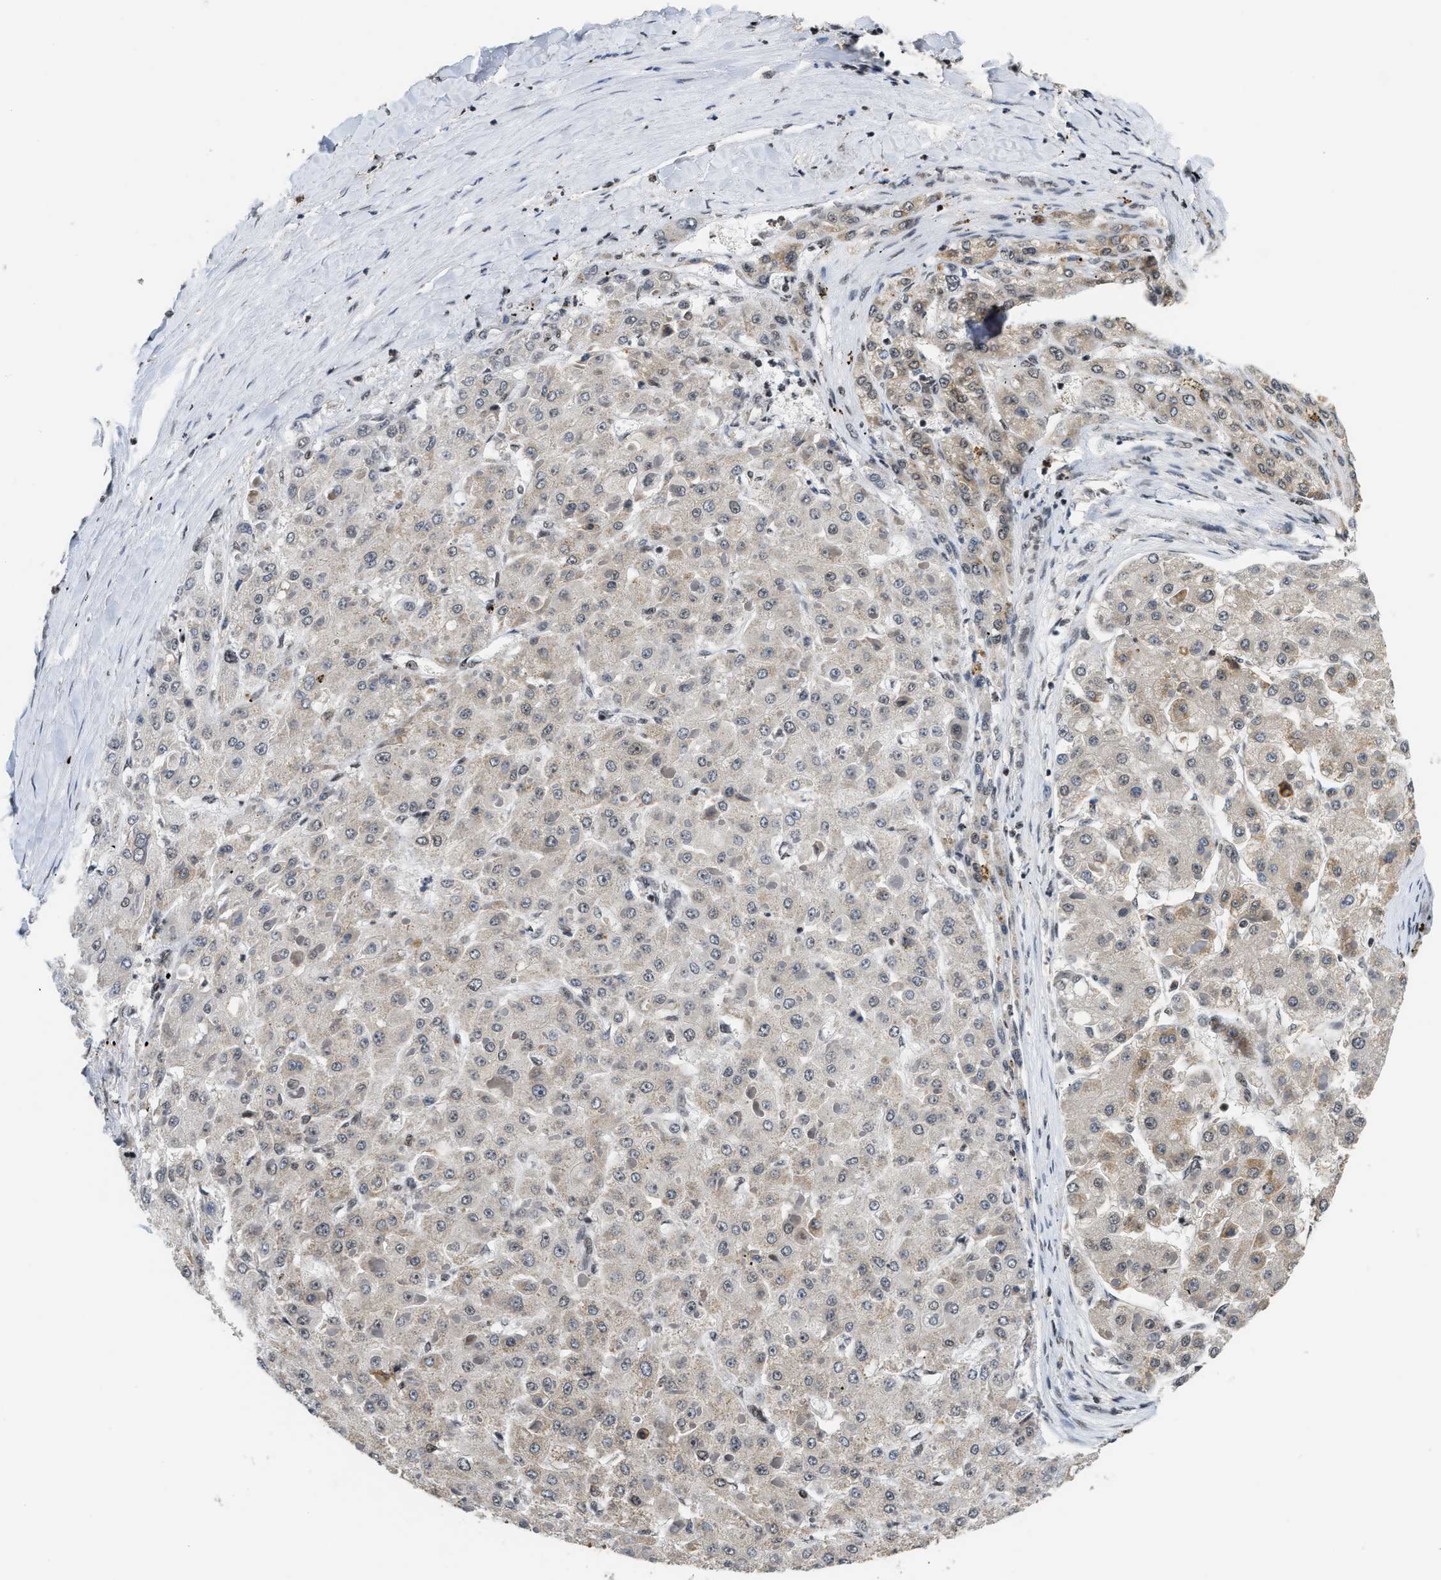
{"staining": {"intensity": "moderate", "quantity": "<25%", "location": "cytoplasmic/membranous"}, "tissue": "liver cancer", "cell_type": "Tumor cells", "image_type": "cancer", "snomed": [{"axis": "morphology", "description": "Carcinoma, Hepatocellular, NOS"}, {"axis": "topography", "description": "Liver"}], "caption": "A brown stain highlights moderate cytoplasmic/membranous staining of a protein in human liver cancer tumor cells. (DAB (3,3'-diaminobenzidine) IHC with brightfield microscopy, high magnification).", "gene": "RAD21", "patient": {"sex": "female", "age": 73}}